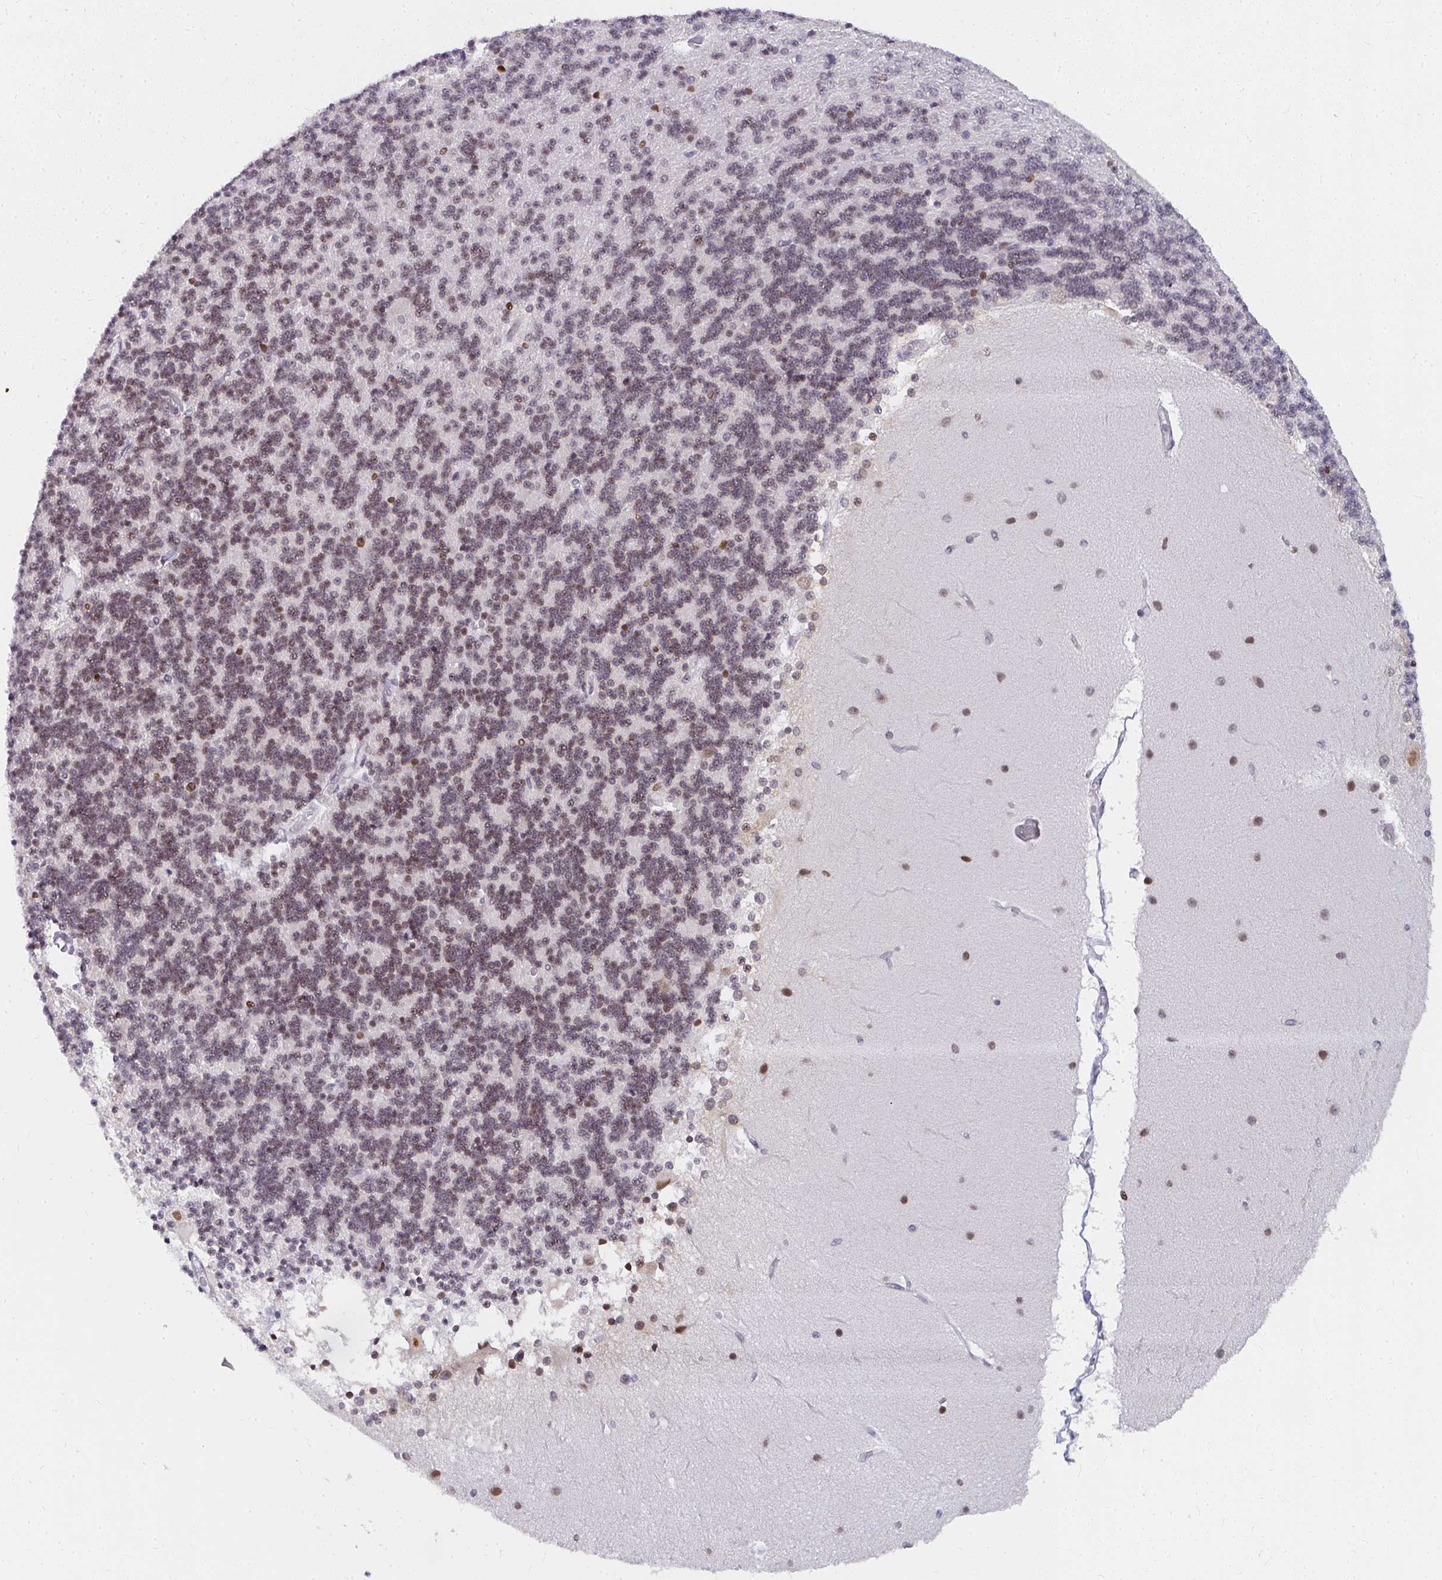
{"staining": {"intensity": "moderate", "quantity": "25%-75%", "location": "nuclear"}, "tissue": "cerebellum", "cell_type": "Cells in granular layer", "image_type": "normal", "snomed": [{"axis": "morphology", "description": "Normal tissue, NOS"}, {"axis": "topography", "description": "Cerebellum"}], "caption": "This micrograph demonstrates unremarkable cerebellum stained with immunohistochemistry to label a protein in brown. The nuclear of cells in granular layer show moderate positivity for the protein. Nuclei are counter-stained blue.", "gene": "SYNCRIP", "patient": {"sex": "female", "age": 54}}